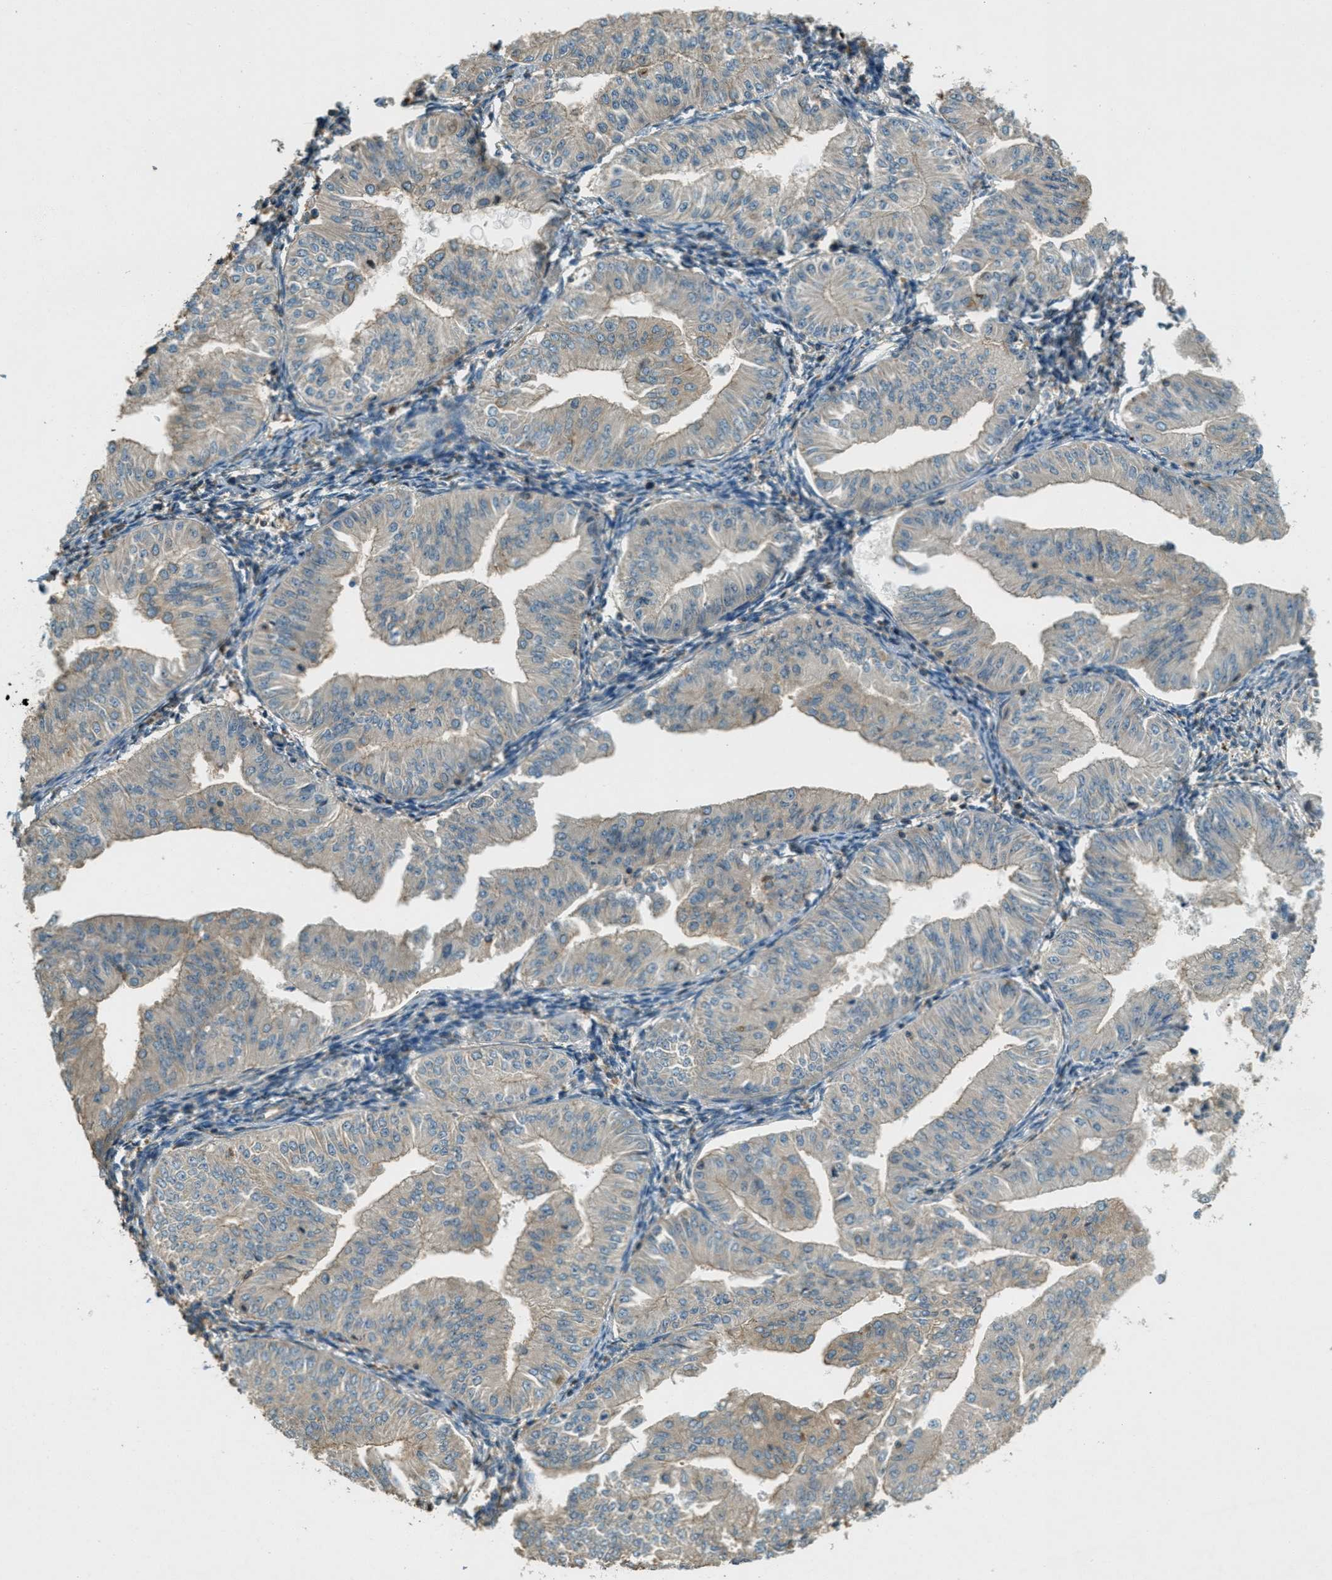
{"staining": {"intensity": "weak", "quantity": "25%-75%", "location": "cytoplasmic/membranous"}, "tissue": "endometrial cancer", "cell_type": "Tumor cells", "image_type": "cancer", "snomed": [{"axis": "morphology", "description": "Normal tissue, NOS"}, {"axis": "morphology", "description": "Adenocarcinoma, NOS"}, {"axis": "topography", "description": "Endometrium"}], "caption": "About 25%-75% of tumor cells in human adenocarcinoma (endometrial) display weak cytoplasmic/membranous protein expression as visualized by brown immunohistochemical staining.", "gene": "NUDT4", "patient": {"sex": "female", "age": 53}}